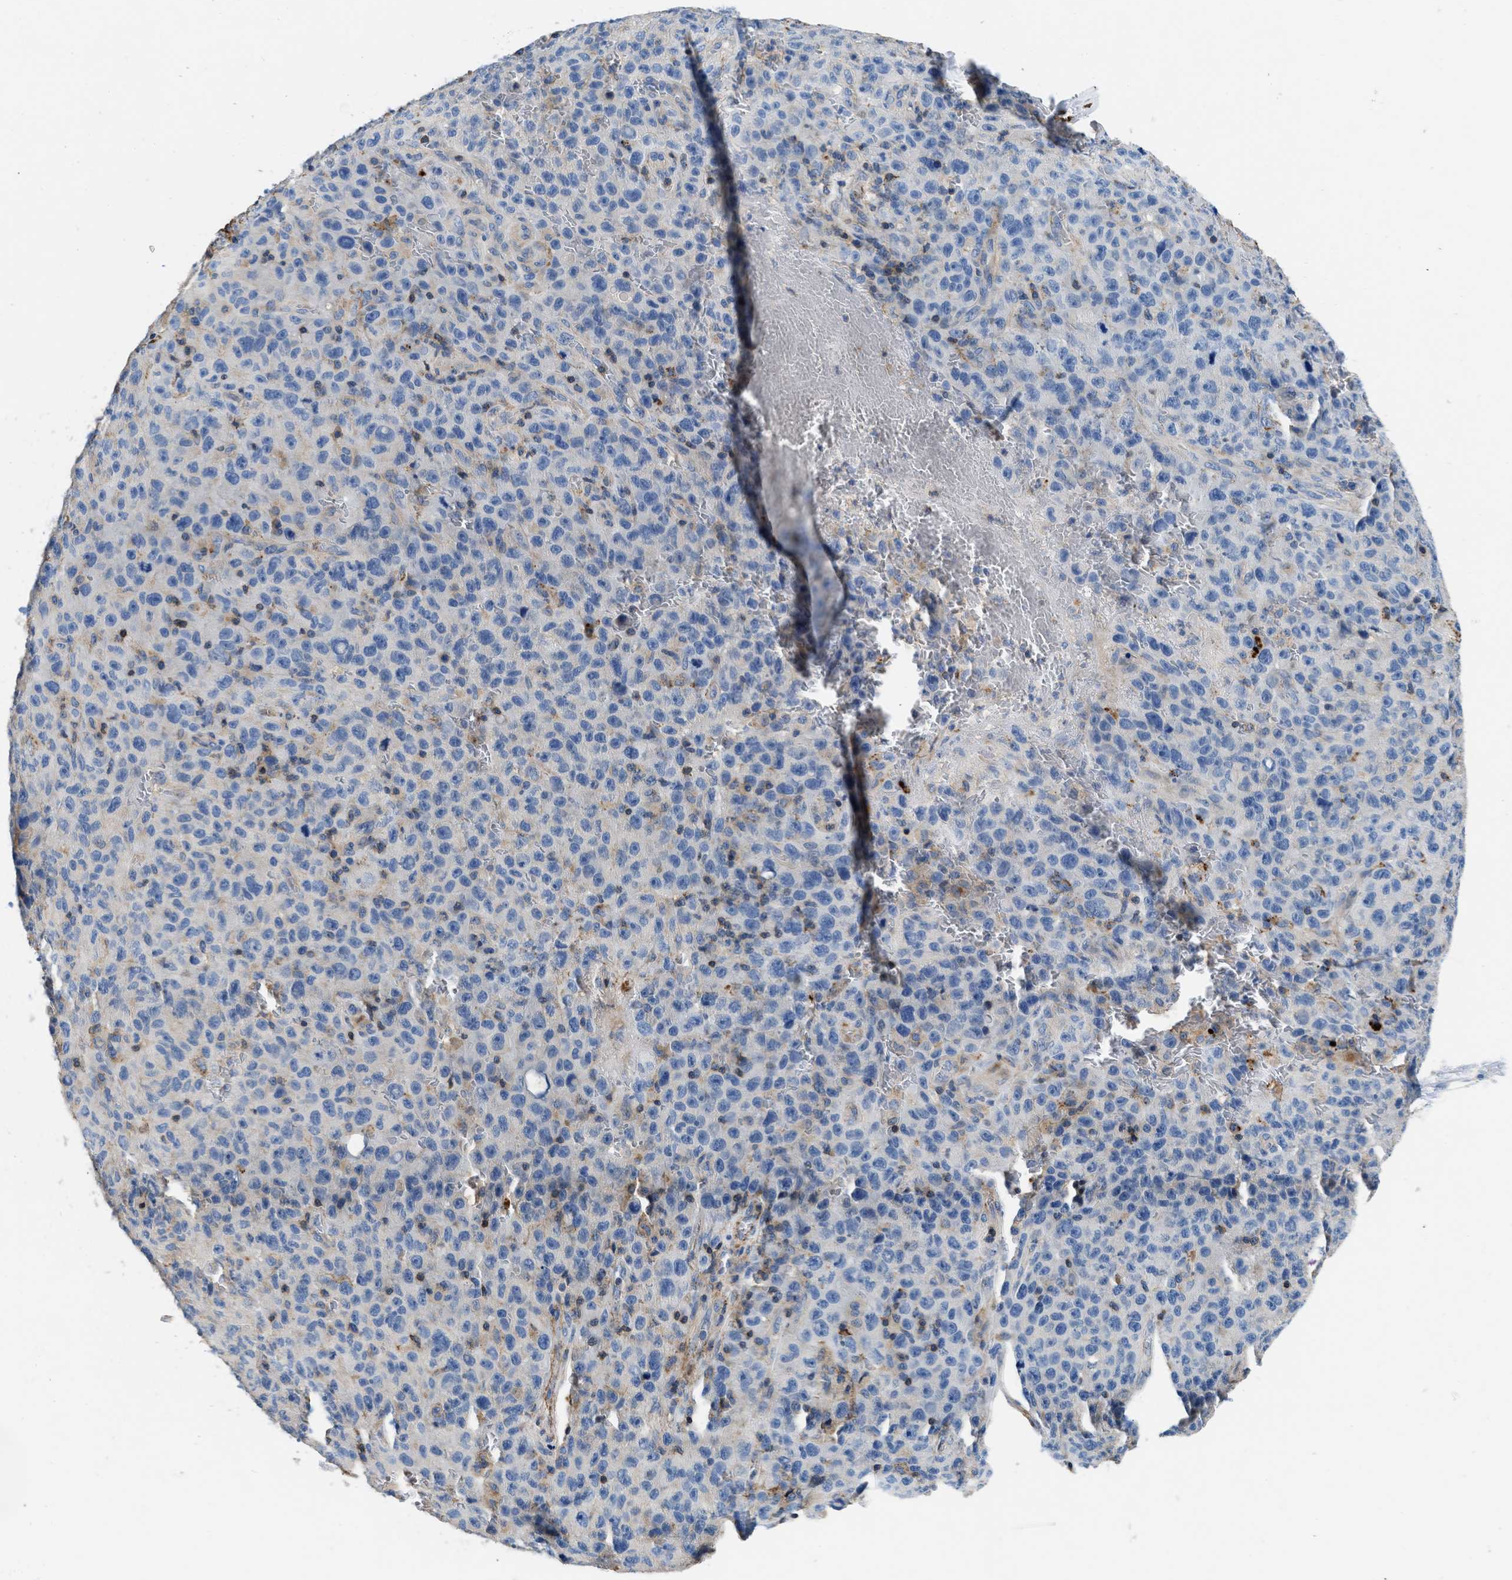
{"staining": {"intensity": "negative", "quantity": "none", "location": "none"}, "tissue": "melanoma", "cell_type": "Tumor cells", "image_type": "cancer", "snomed": [{"axis": "morphology", "description": "Malignant melanoma, NOS"}, {"axis": "topography", "description": "Skin"}], "caption": "IHC of melanoma displays no expression in tumor cells.", "gene": "KCNQ4", "patient": {"sex": "female", "age": 82}}